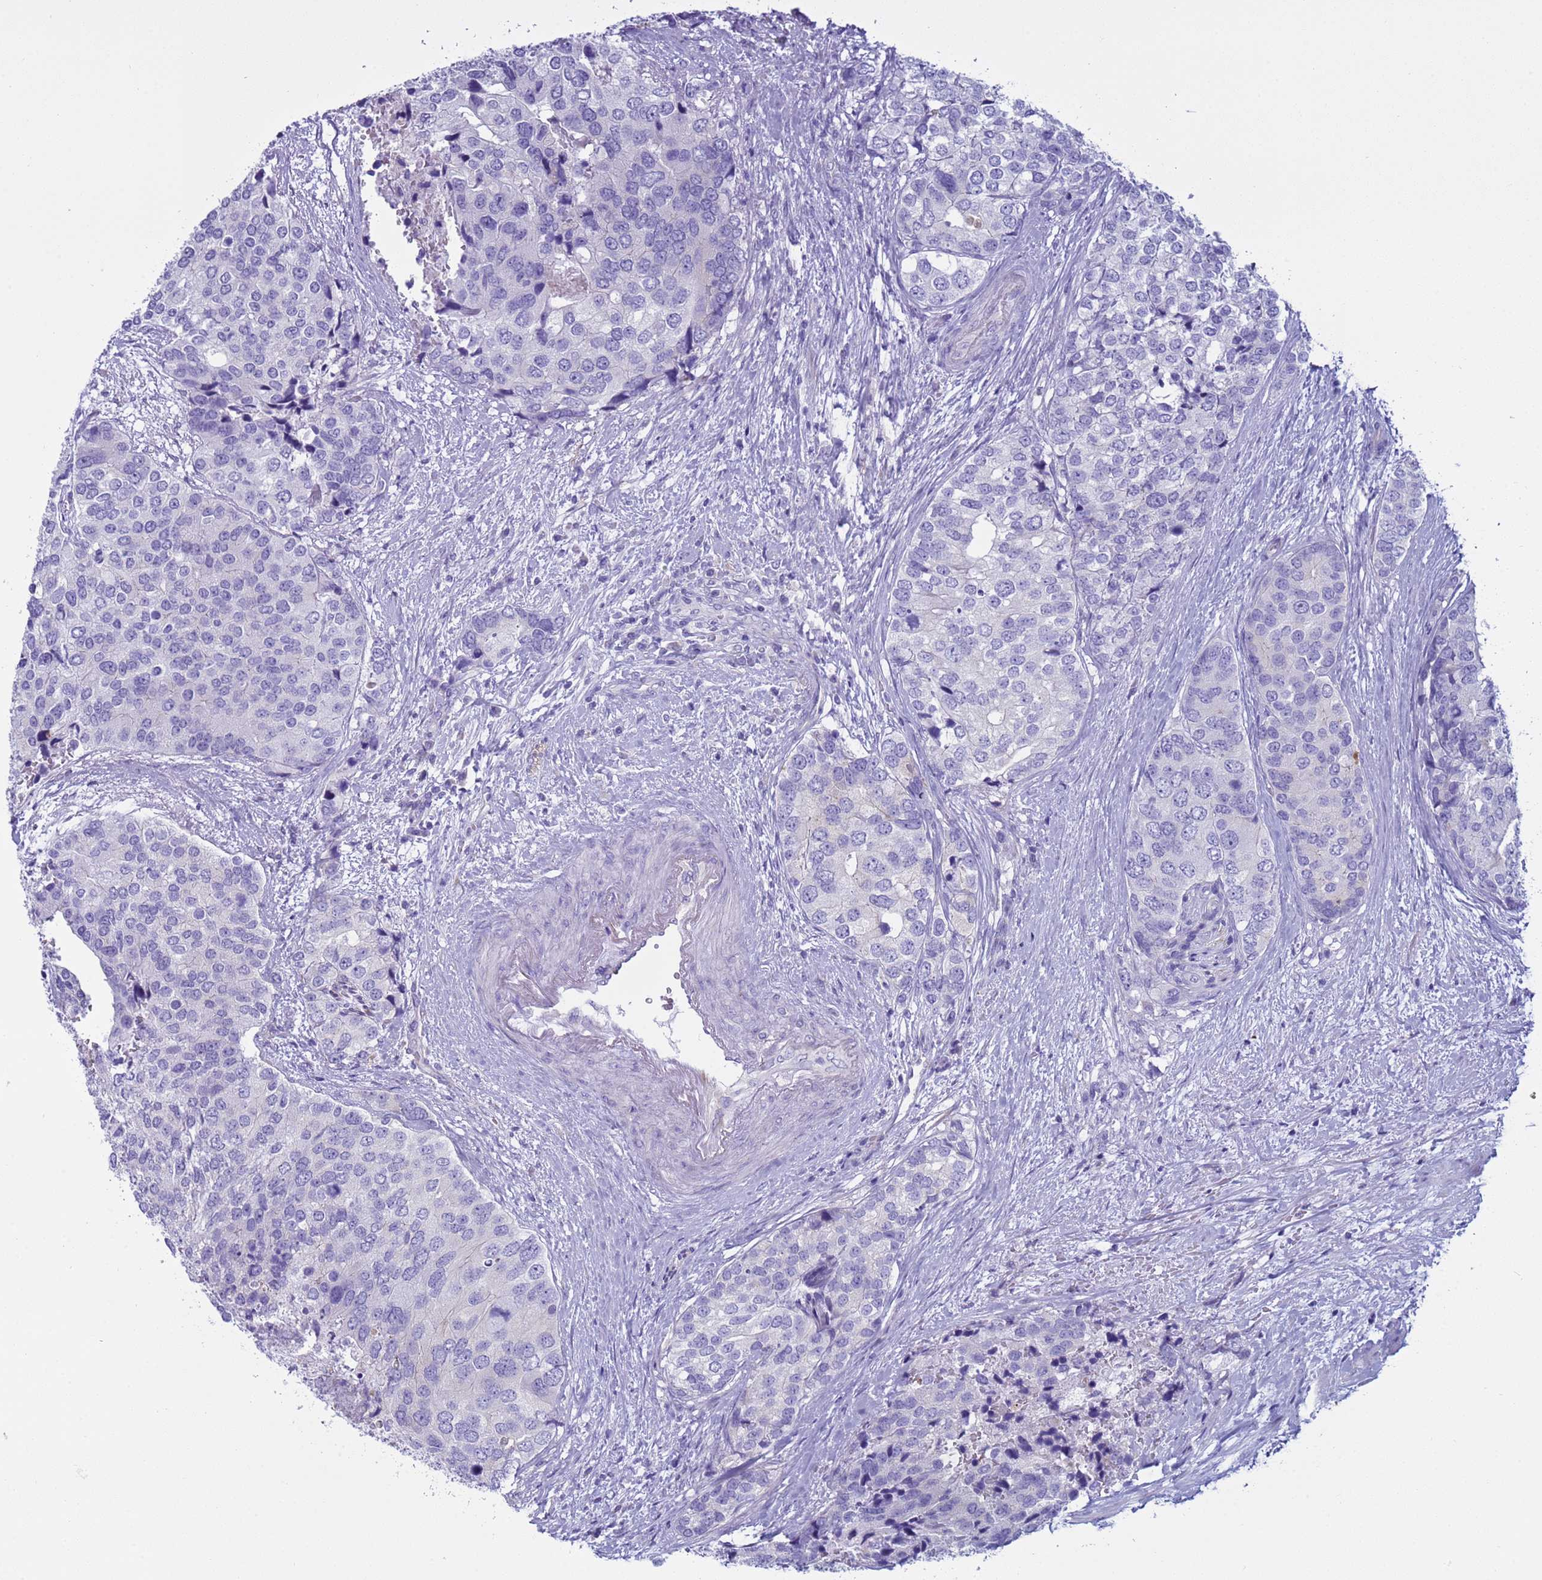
{"staining": {"intensity": "negative", "quantity": "none", "location": "none"}, "tissue": "prostate cancer", "cell_type": "Tumor cells", "image_type": "cancer", "snomed": [{"axis": "morphology", "description": "Adenocarcinoma, High grade"}, {"axis": "topography", "description": "Prostate"}], "caption": "A high-resolution image shows IHC staining of prostate cancer (adenocarcinoma (high-grade)), which shows no significant expression in tumor cells.", "gene": "CST4", "patient": {"sex": "male", "age": 62}}